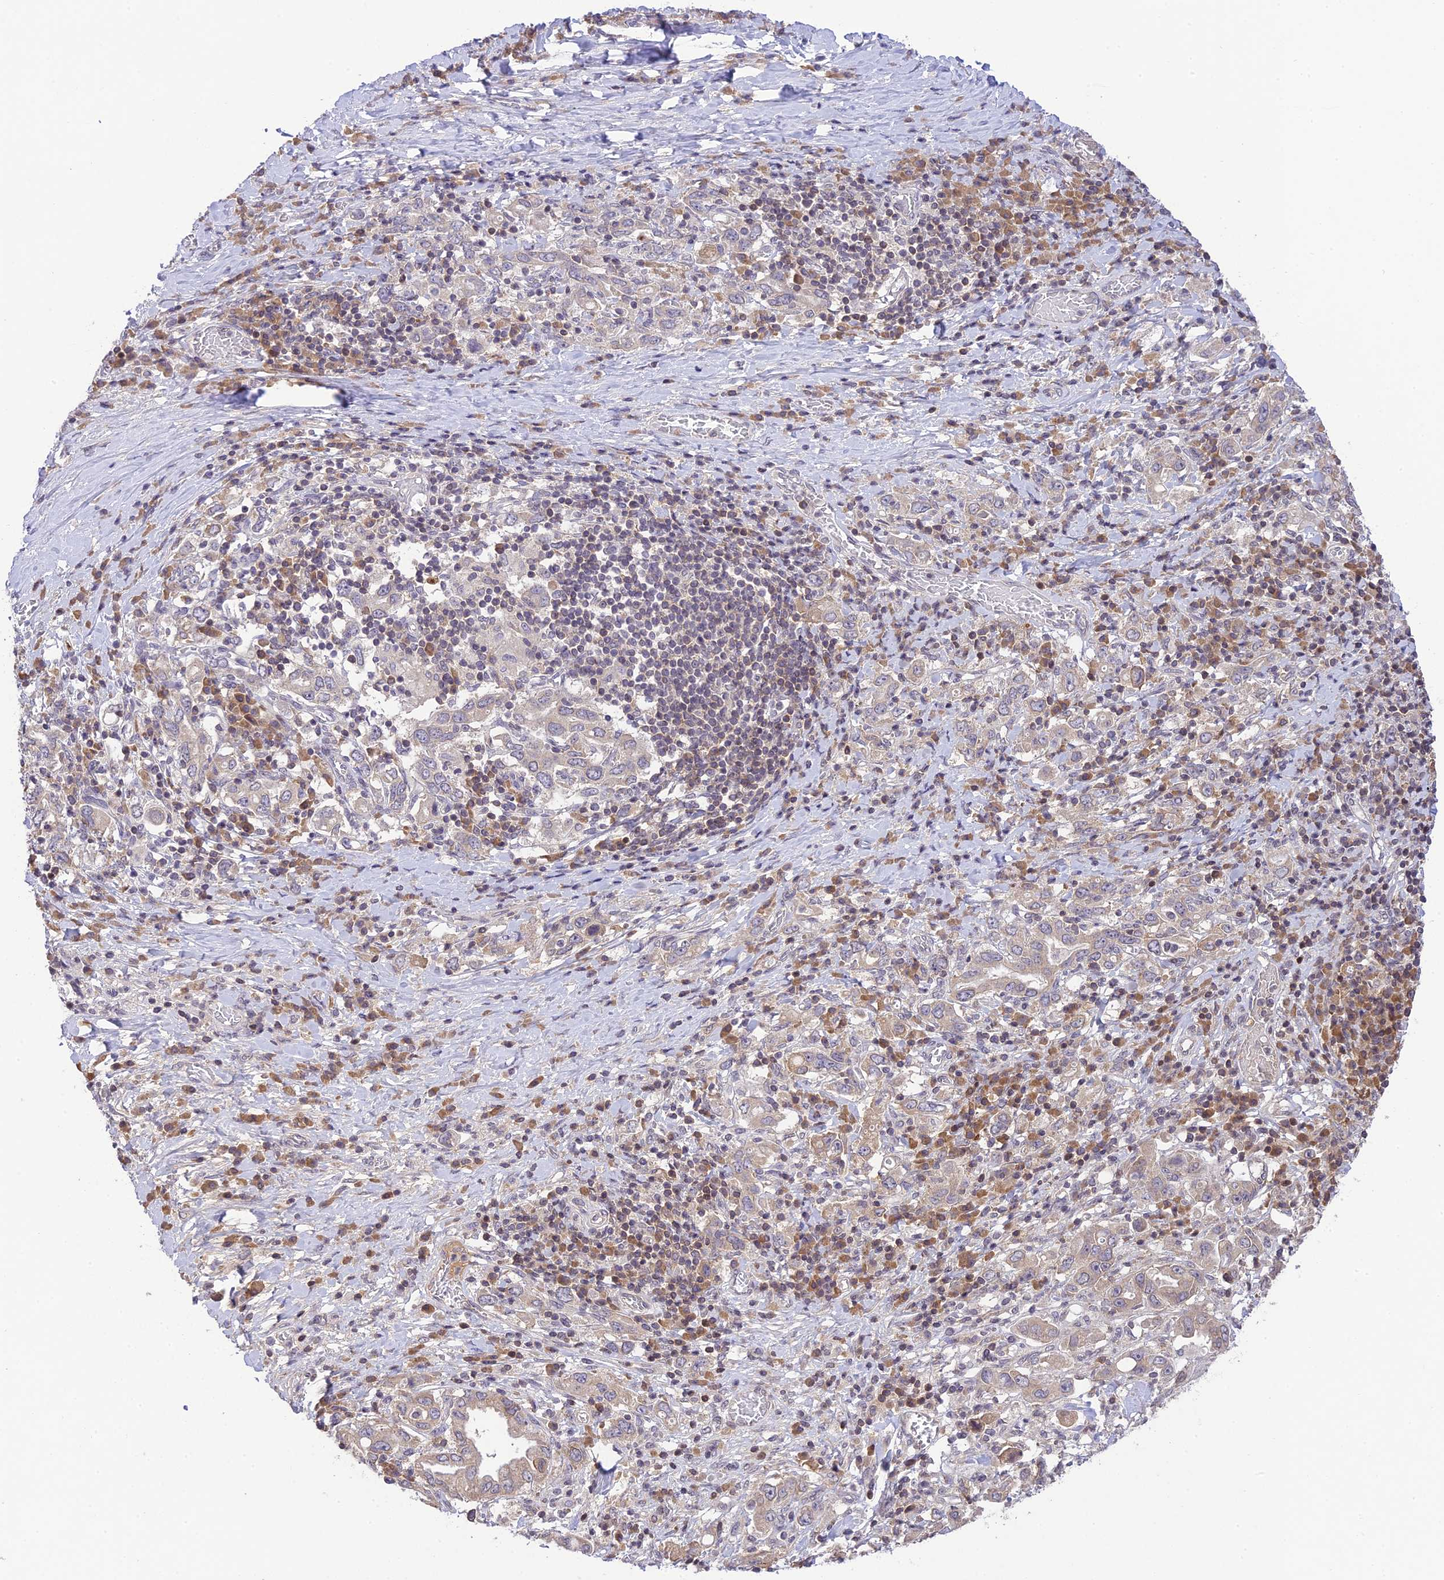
{"staining": {"intensity": "weak", "quantity": "25%-75%", "location": "cytoplasmic/membranous"}, "tissue": "stomach cancer", "cell_type": "Tumor cells", "image_type": "cancer", "snomed": [{"axis": "morphology", "description": "Adenocarcinoma, NOS"}, {"axis": "topography", "description": "Stomach, upper"}, {"axis": "topography", "description": "Stomach"}], "caption": "Immunohistochemistry (DAB (3,3'-diaminobenzidine)) staining of human stomach cancer displays weak cytoplasmic/membranous protein positivity in approximately 25%-75% of tumor cells.", "gene": "TEKT1", "patient": {"sex": "male", "age": 62}}